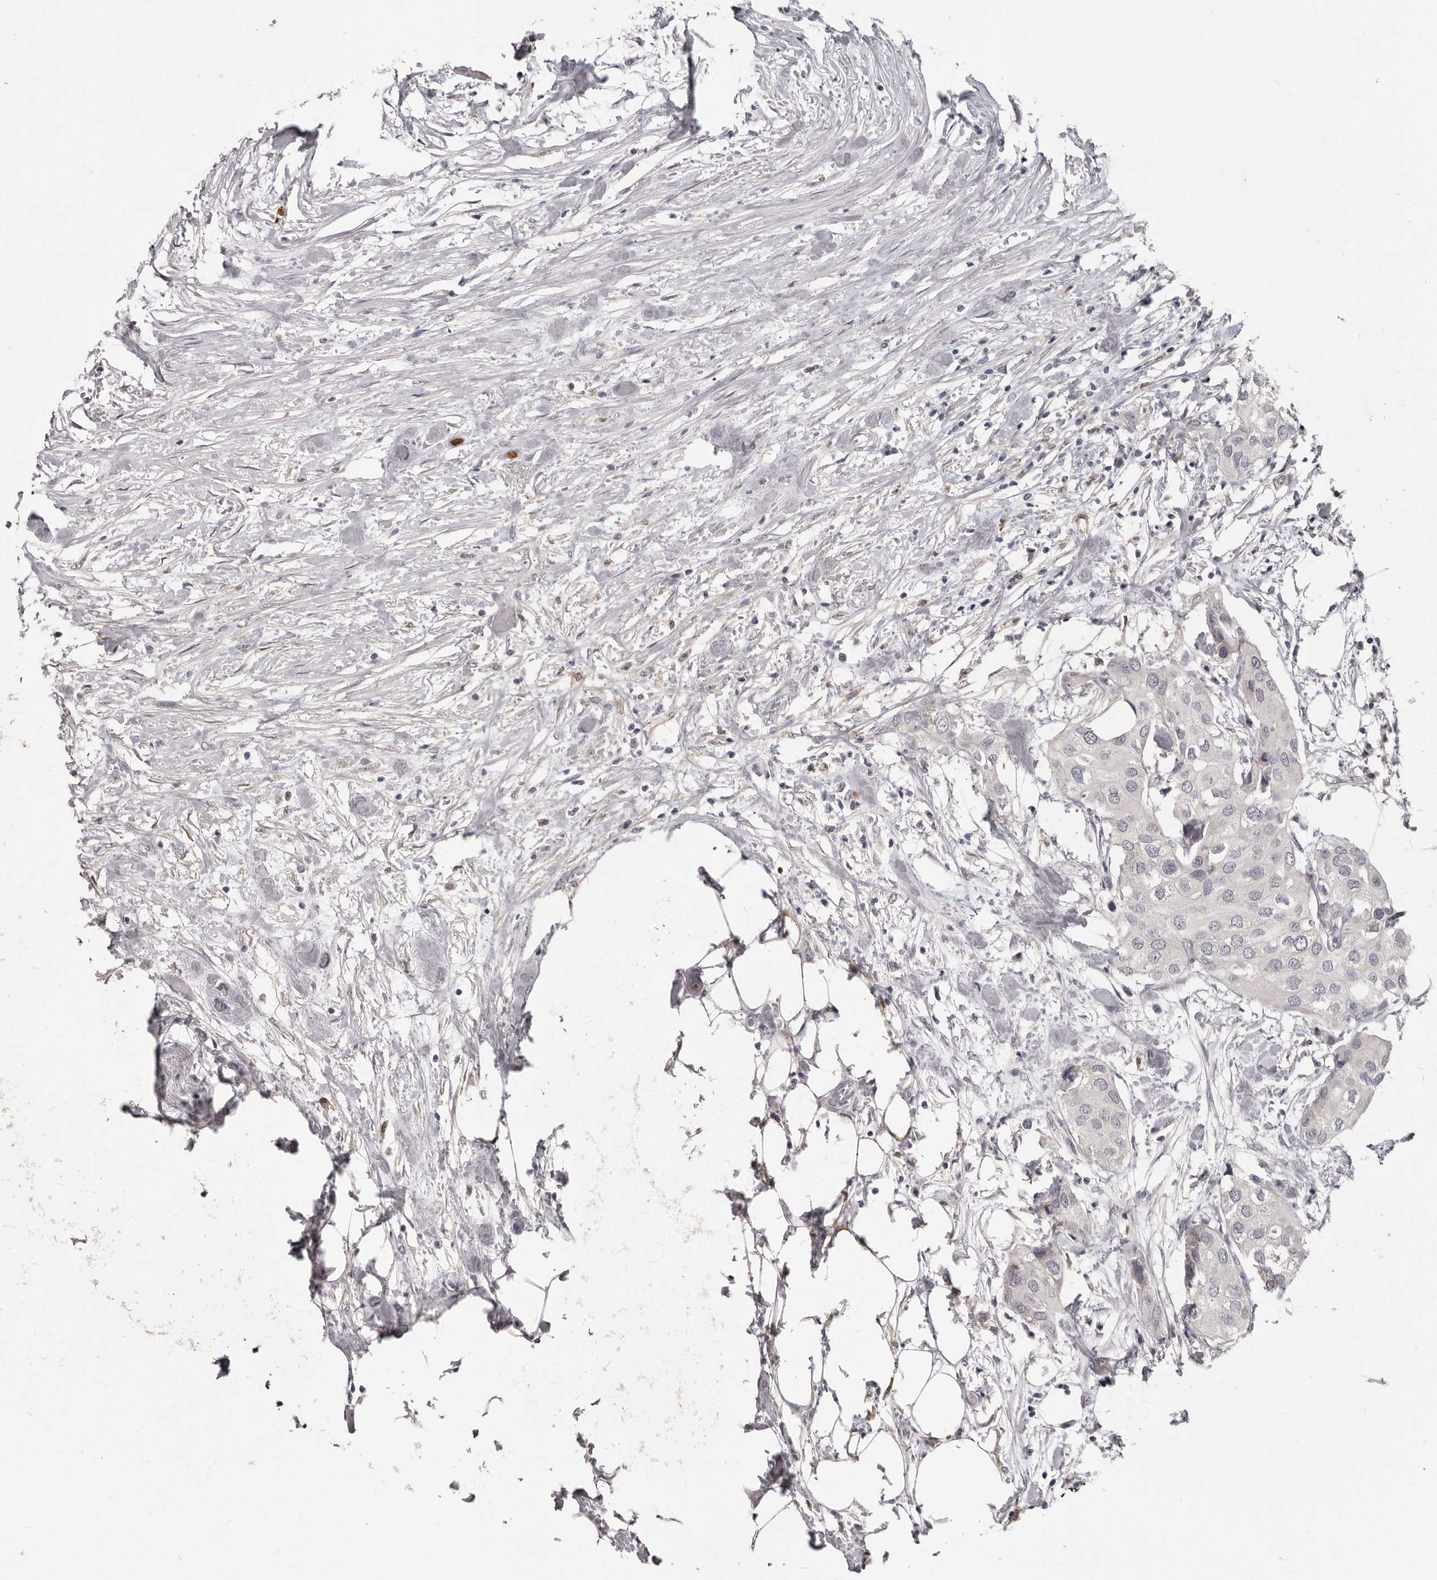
{"staining": {"intensity": "negative", "quantity": "none", "location": "none"}, "tissue": "urothelial cancer", "cell_type": "Tumor cells", "image_type": "cancer", "snomed": [{"axis": "morphology", "description": "Urothelial carcinoma, High grade"}, {"axis": "topography", "description": "Urinary bladder"}], "caption": "Immunohistochemistry (IHC) photomicrograph of neoplastic tissue: urothelial carcinoma (high-grade) stained with DAB reveals no significant protein staining in tumor cells.", "gene": "GPR157", "patient": {"sex": "male", "age": 64}}